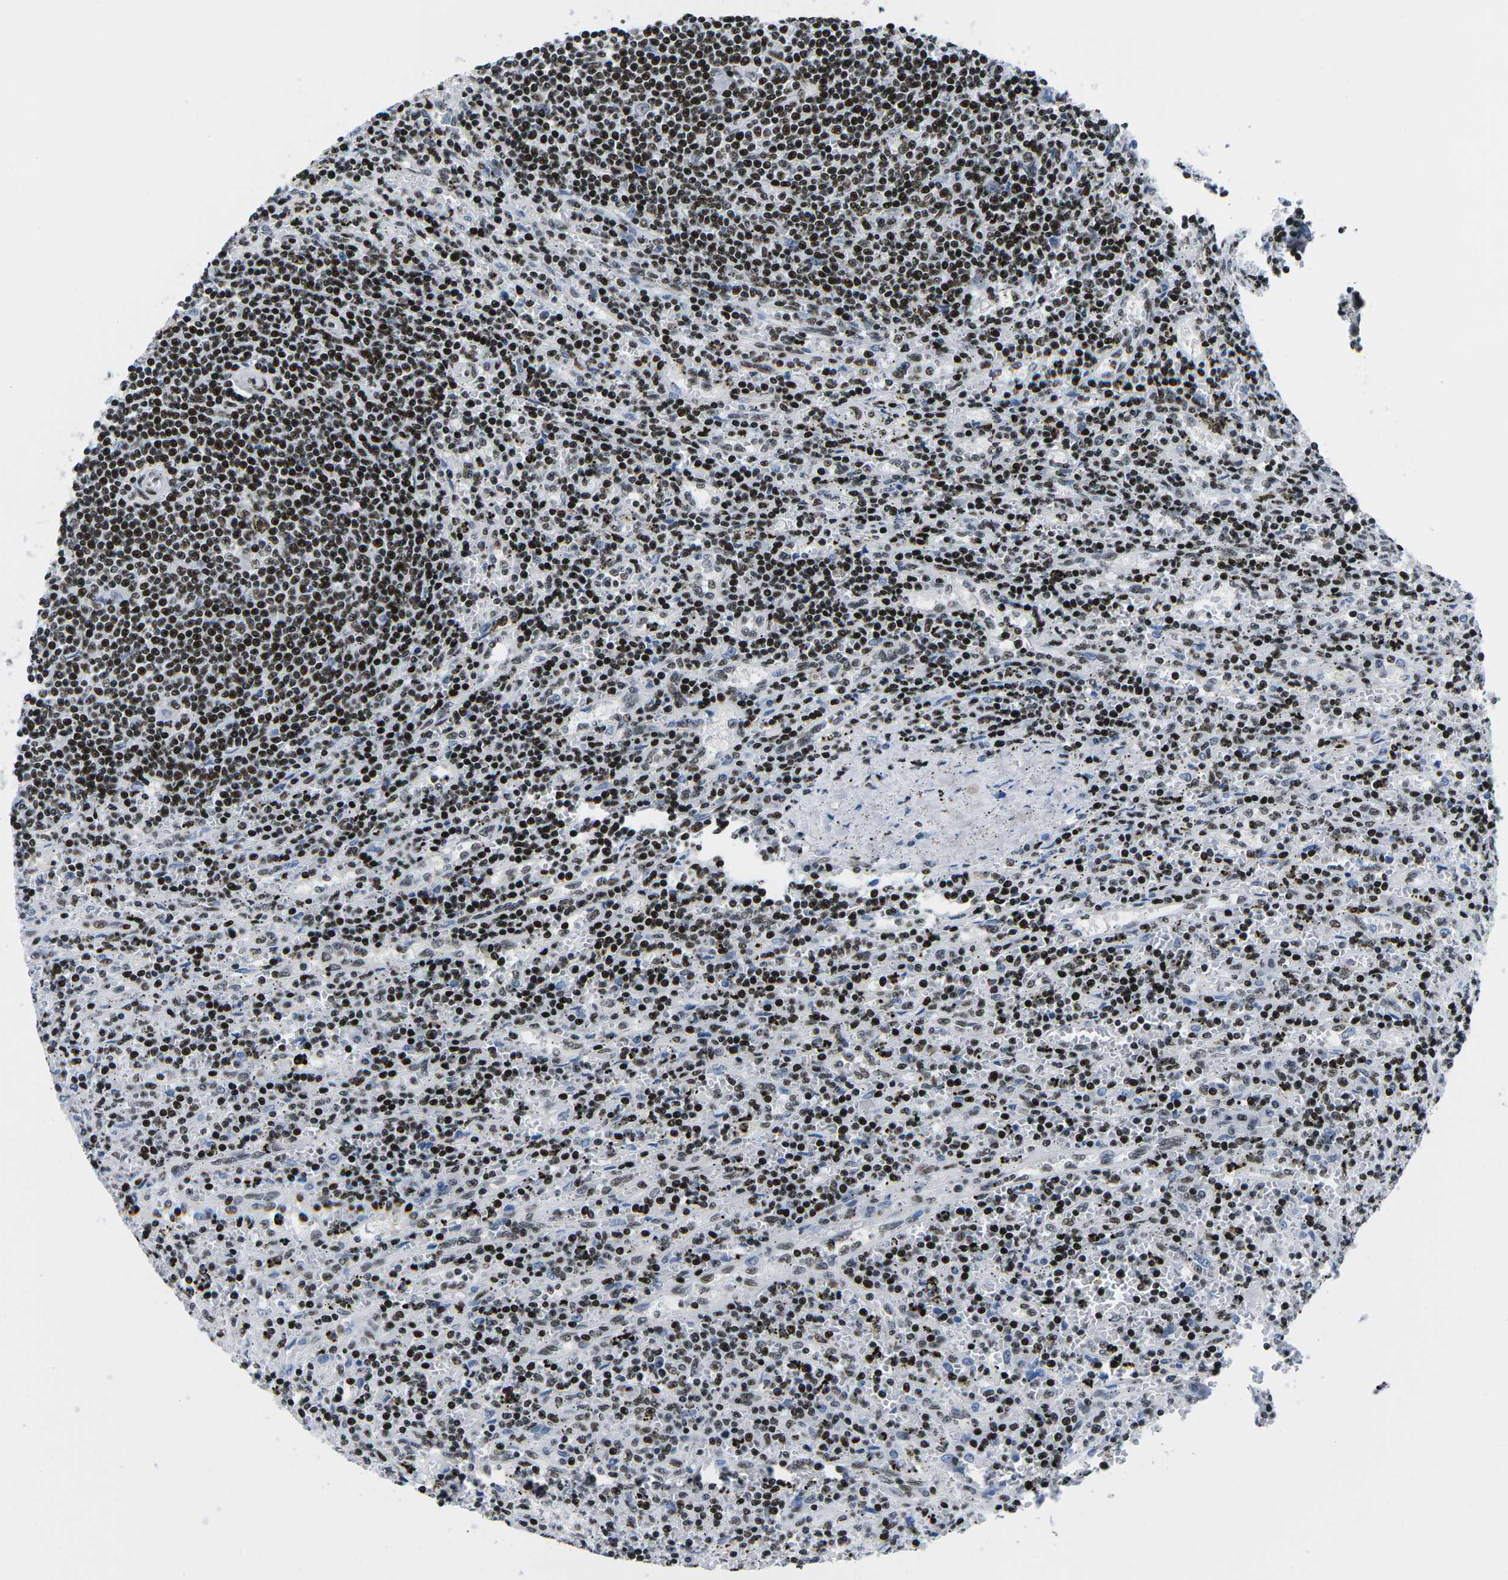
{"staining": {"intensity": "strong", "quantity": "25%-75%", "location": "nuclear"}, "tissue": "lymphoma", "cell_type": "Tumor cells", "image_type": "cancer", "snomed": [{"axis": "morphology", "description": "Malignant lymphoma, non-Hodgkin's type, Low grade"}, {"axis": "topography", "description": "Spleen"}], "caption": "IHC staining of malignant lymphoma, non-Hodgkin's type (low-grade), which exhibits high levels of strong nuclear staining in about 25%-75% of tumor cells indicating strong nuclear protein positivity. The staining was performed using DAB (brown) for protein detection and nuclei were counterstained in hematoxylin (blue).", "gene": "ATF1", "patient": {"sex": "male", "age": 76}}